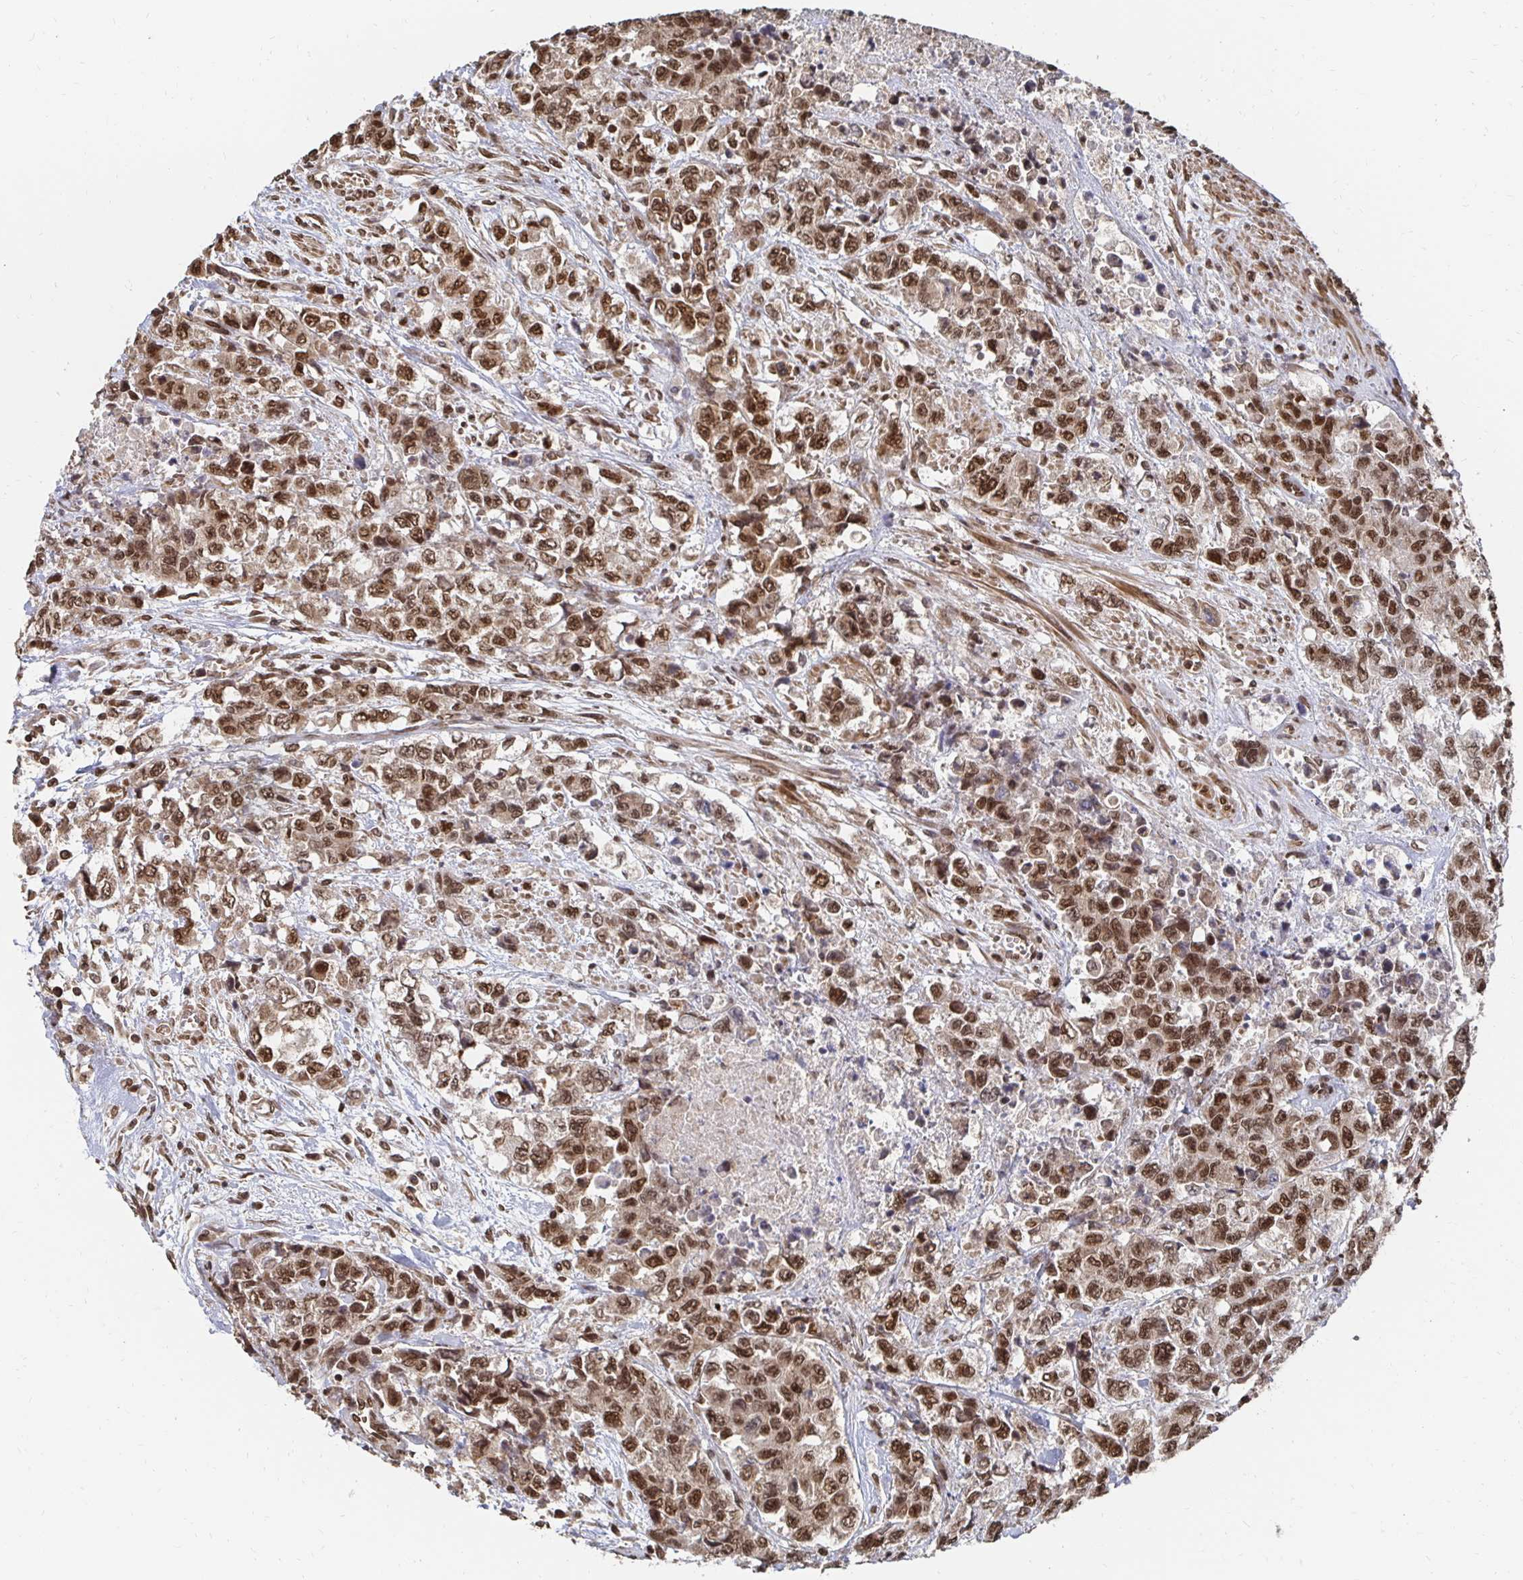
{"staining": {"intensity": "strong", "quantity": ">75%", "location": "nuclear"}, "tissue": "urothelial cancer", "cell_type": "Tumor cells", "image_type": "cancer", "snomed": [{"axis": "morphology", "description": "Urothelial carcinoma, High grade"}, {"axis": "topography", "description": "Urinary bladder"}], "caption": "Immunohistochemical staining of human urothelial carcinoma (high-grade) shows high levels of strong nuclear expression in approximately >75% of tumor cells. The staining was performed using DAB, with brown indicating positive protein expression. Nuclei are stained blue with hematoxylin.", "gene": "GTF3C6", "patient": {"sex": "female", "age": 78}}